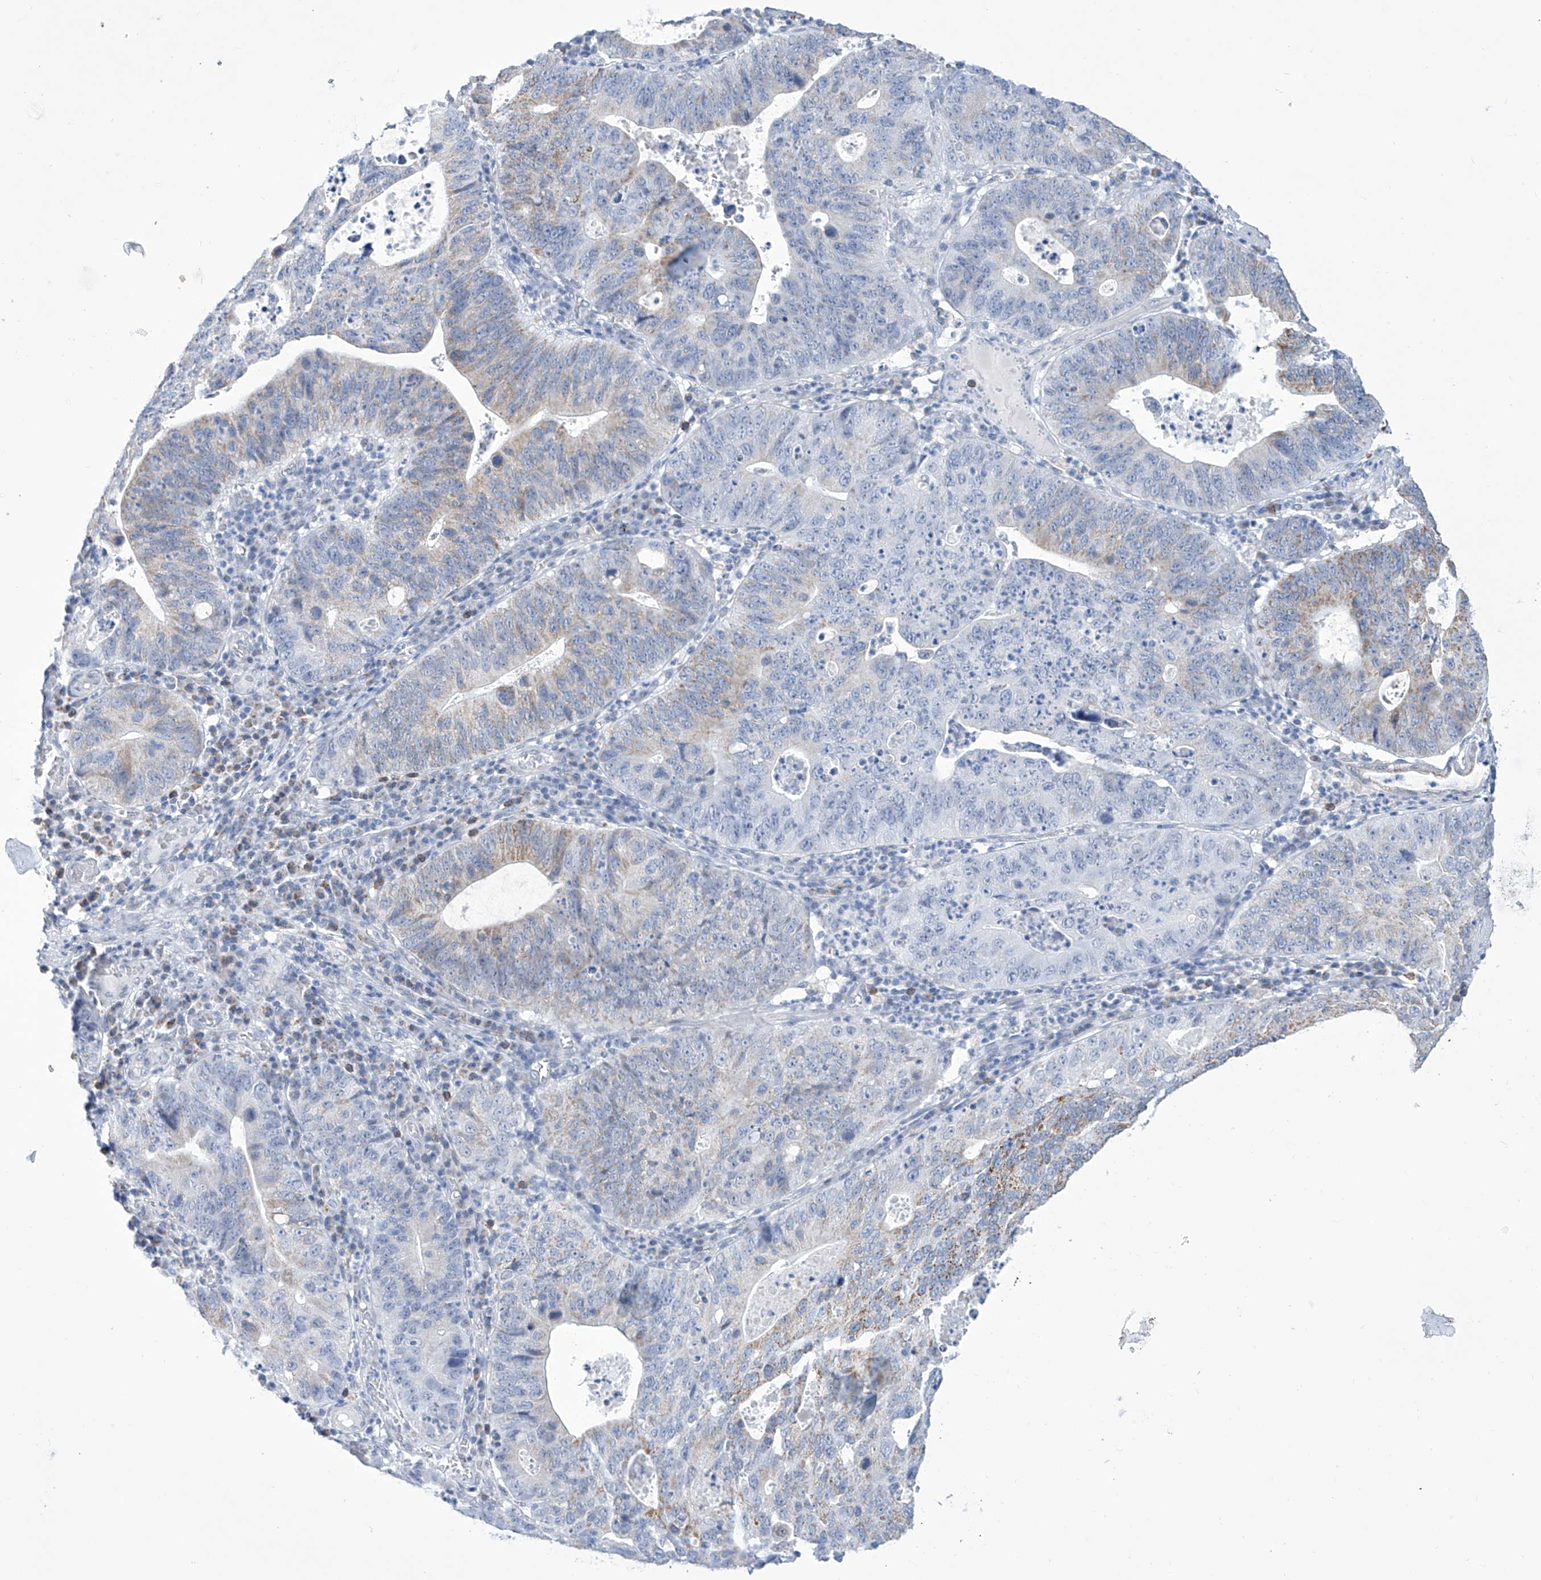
{"staining": {"intensity": "moderate", "quantity": "<25%", "location": "cytoplasmic/membranous"}, "tissue": "stomach cancer", "cell_type": "Tumor cells", "image_type": "cancer", "snomed": [{"axis": "morphology", "description": "Adenocarcinoma, NOS"}, {"axis": "topography", "description": "Stomach"}], "caption": "IHC (DAB) staining of human stomach cancer (adenocarcinoma) shows moderate cytoplasmic/membranous protein positivity in approximately <25% of tumor cells.", "gene": "ALDH6A1", "patient": {"sex": "male", "age": 59}}